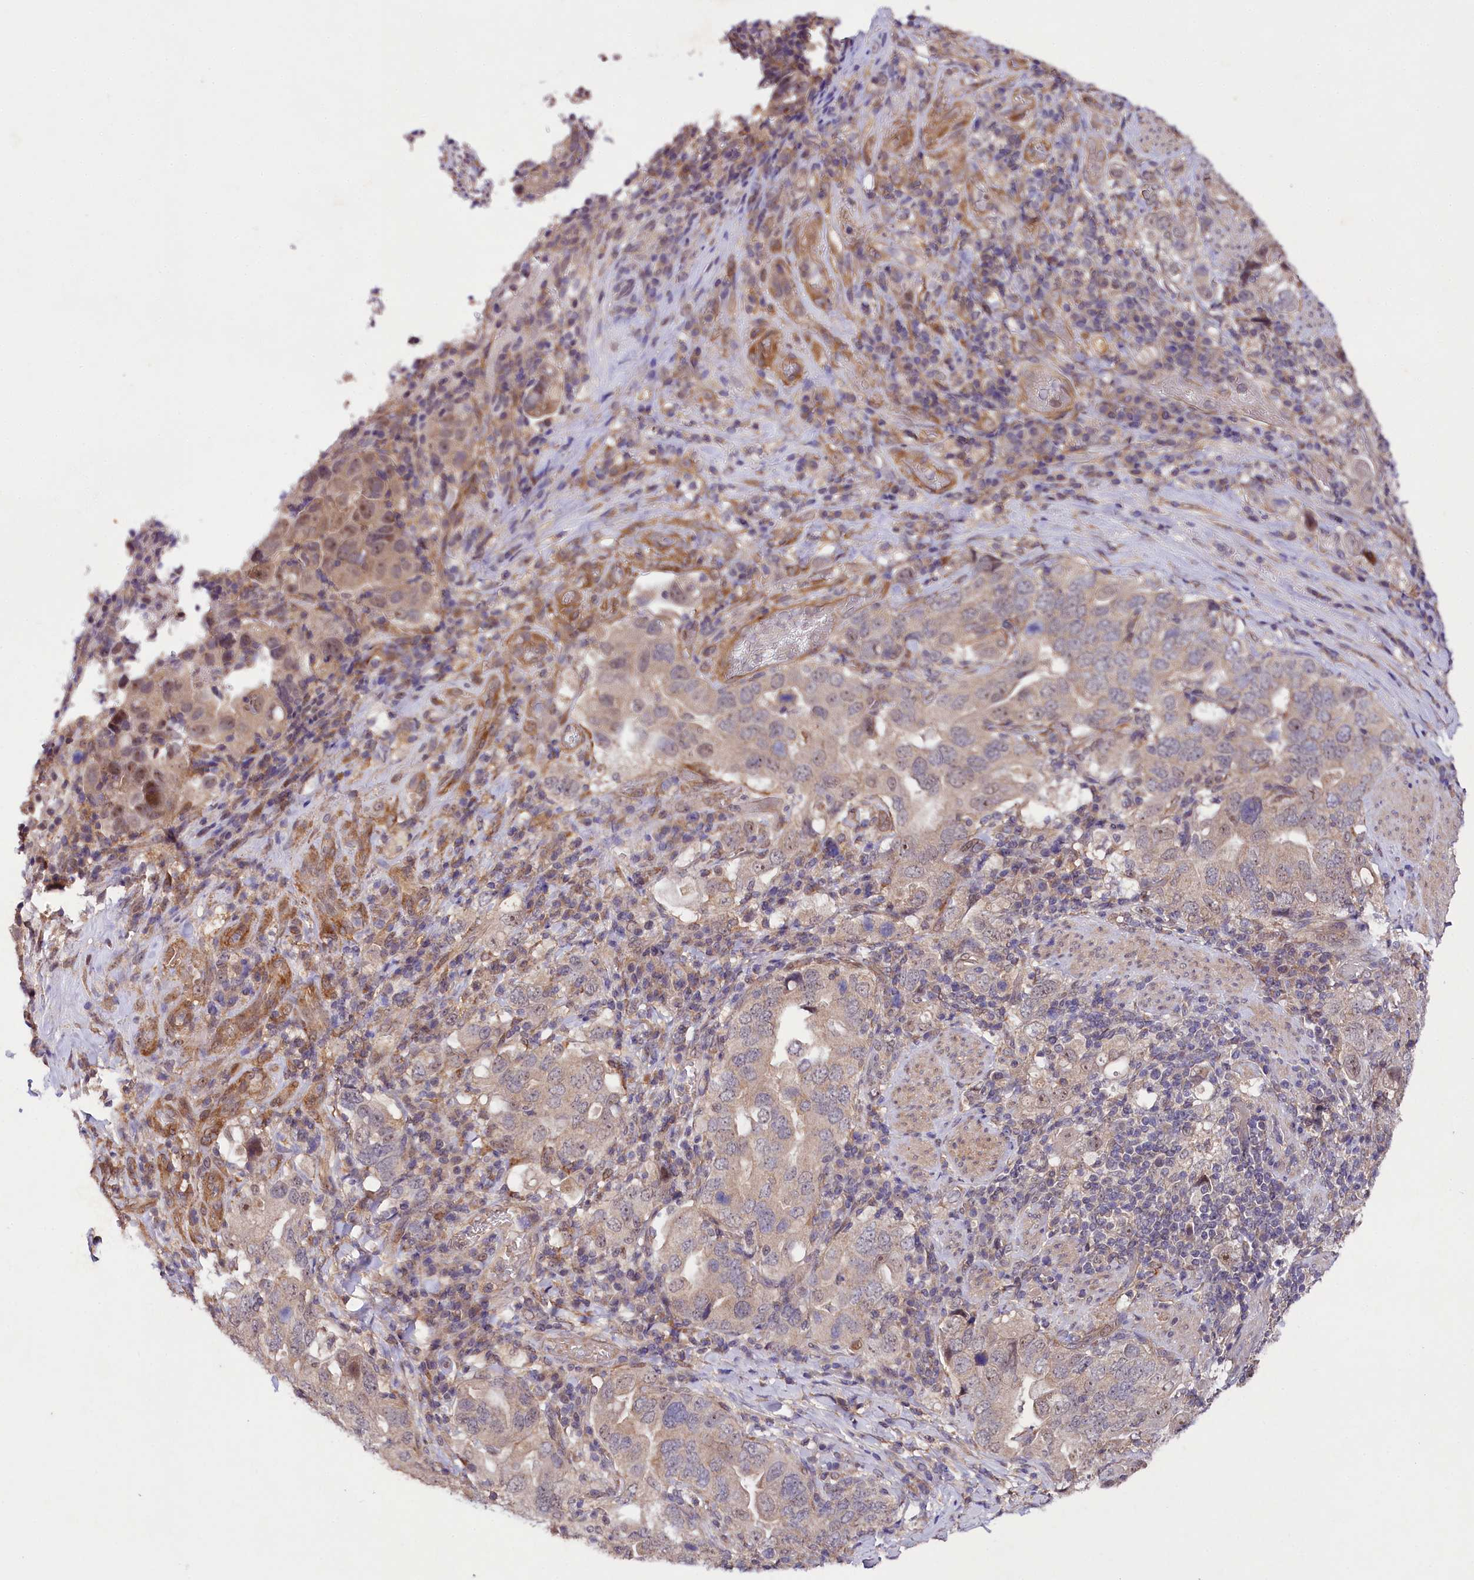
{"staining": {"intensity": "weak", "quantity": "<25%", "location": "cytoplasmic/membranous,nuclear"}, "tissue": "stomach cancer", "cell_type": "Tumor cells", "image_type": "cancer", "snomed": [{"axis": "morphology", "description": "Adenocarcinoma, NOS"}, {"axis": "topography", "description": "Stomach, upper"}], "caption": "High magnification brightfield microscopy of adenocarcinoma (stomach) stained with DAB (brown) and counterstained with hematoxylin (blue): tumor cells show no significant positivity. The staining is performed using DAB brown chromogen with nuclei counter-stained in using hematoxylin.", "gene": "PHLDB1", "patient": {"sex": "male", "age": 62}}